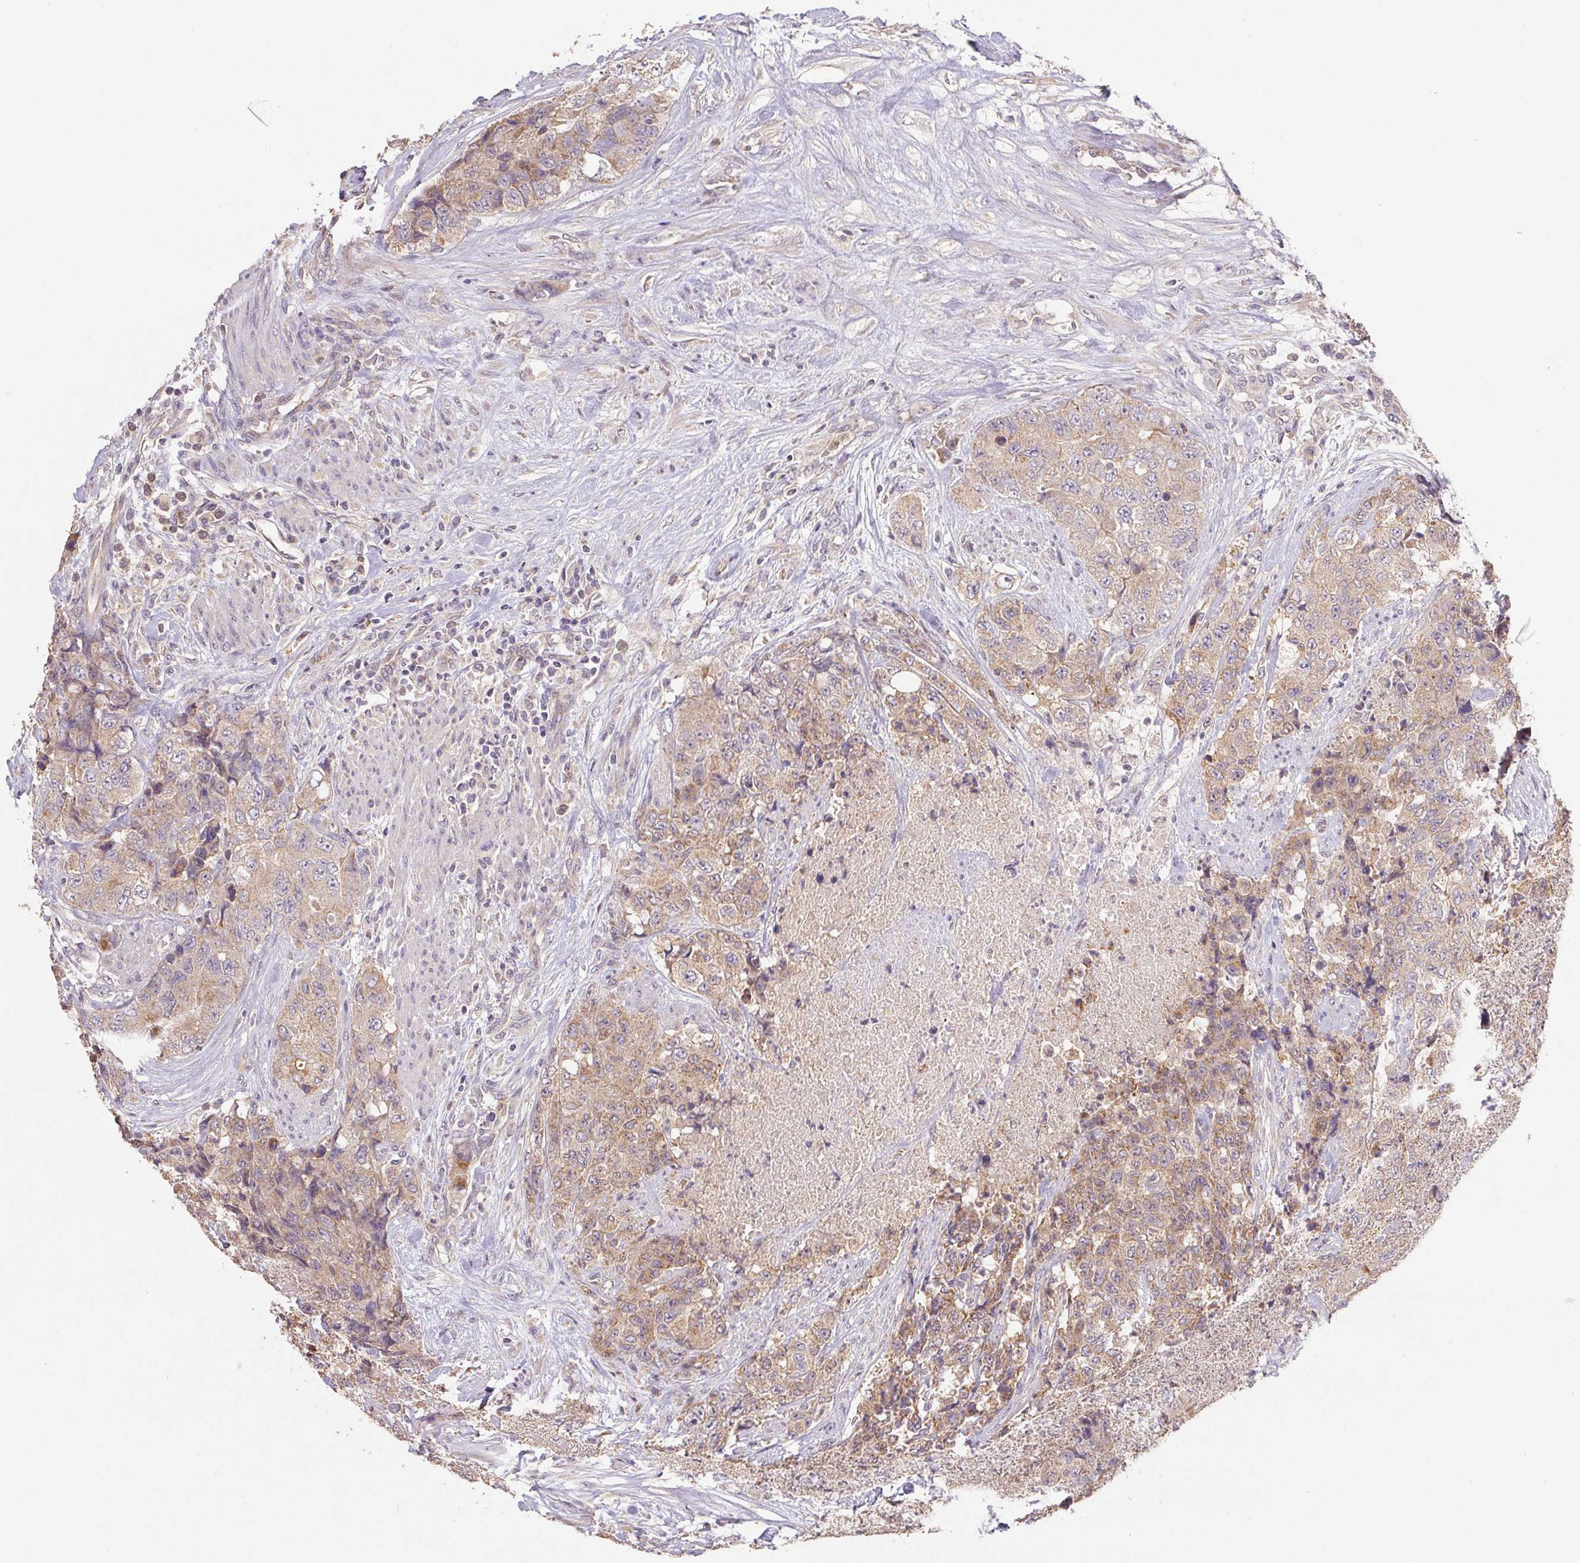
{"staining": {"intensity": "moderate", "quantity": ">75%", "location": "cytoplasmic/membranous"}, "tissue": "urothelial cancer", "cell_type": "Tumor cells", "image_type": "cancer", "snomed": [{"axis": "morphology", "description": "Urothelial carcinoma, High grade"}, {"axis": "topography", "description": "Urinary bladder"}], "caption": "High-power microscopy captured an IHC image of high-grade urothelial carcinoma, revealing moderate cytoplasmic/membranous positivity in approximately >75% of tumor cells. The staining was performed using DAB (3,3'-diaminobenzidine), with brown indicating positive protein expression. Nuclei are stained blue with hematoxylin.", "gene": "RAB11A", "patient": {"sex": "female", "age": 78}}